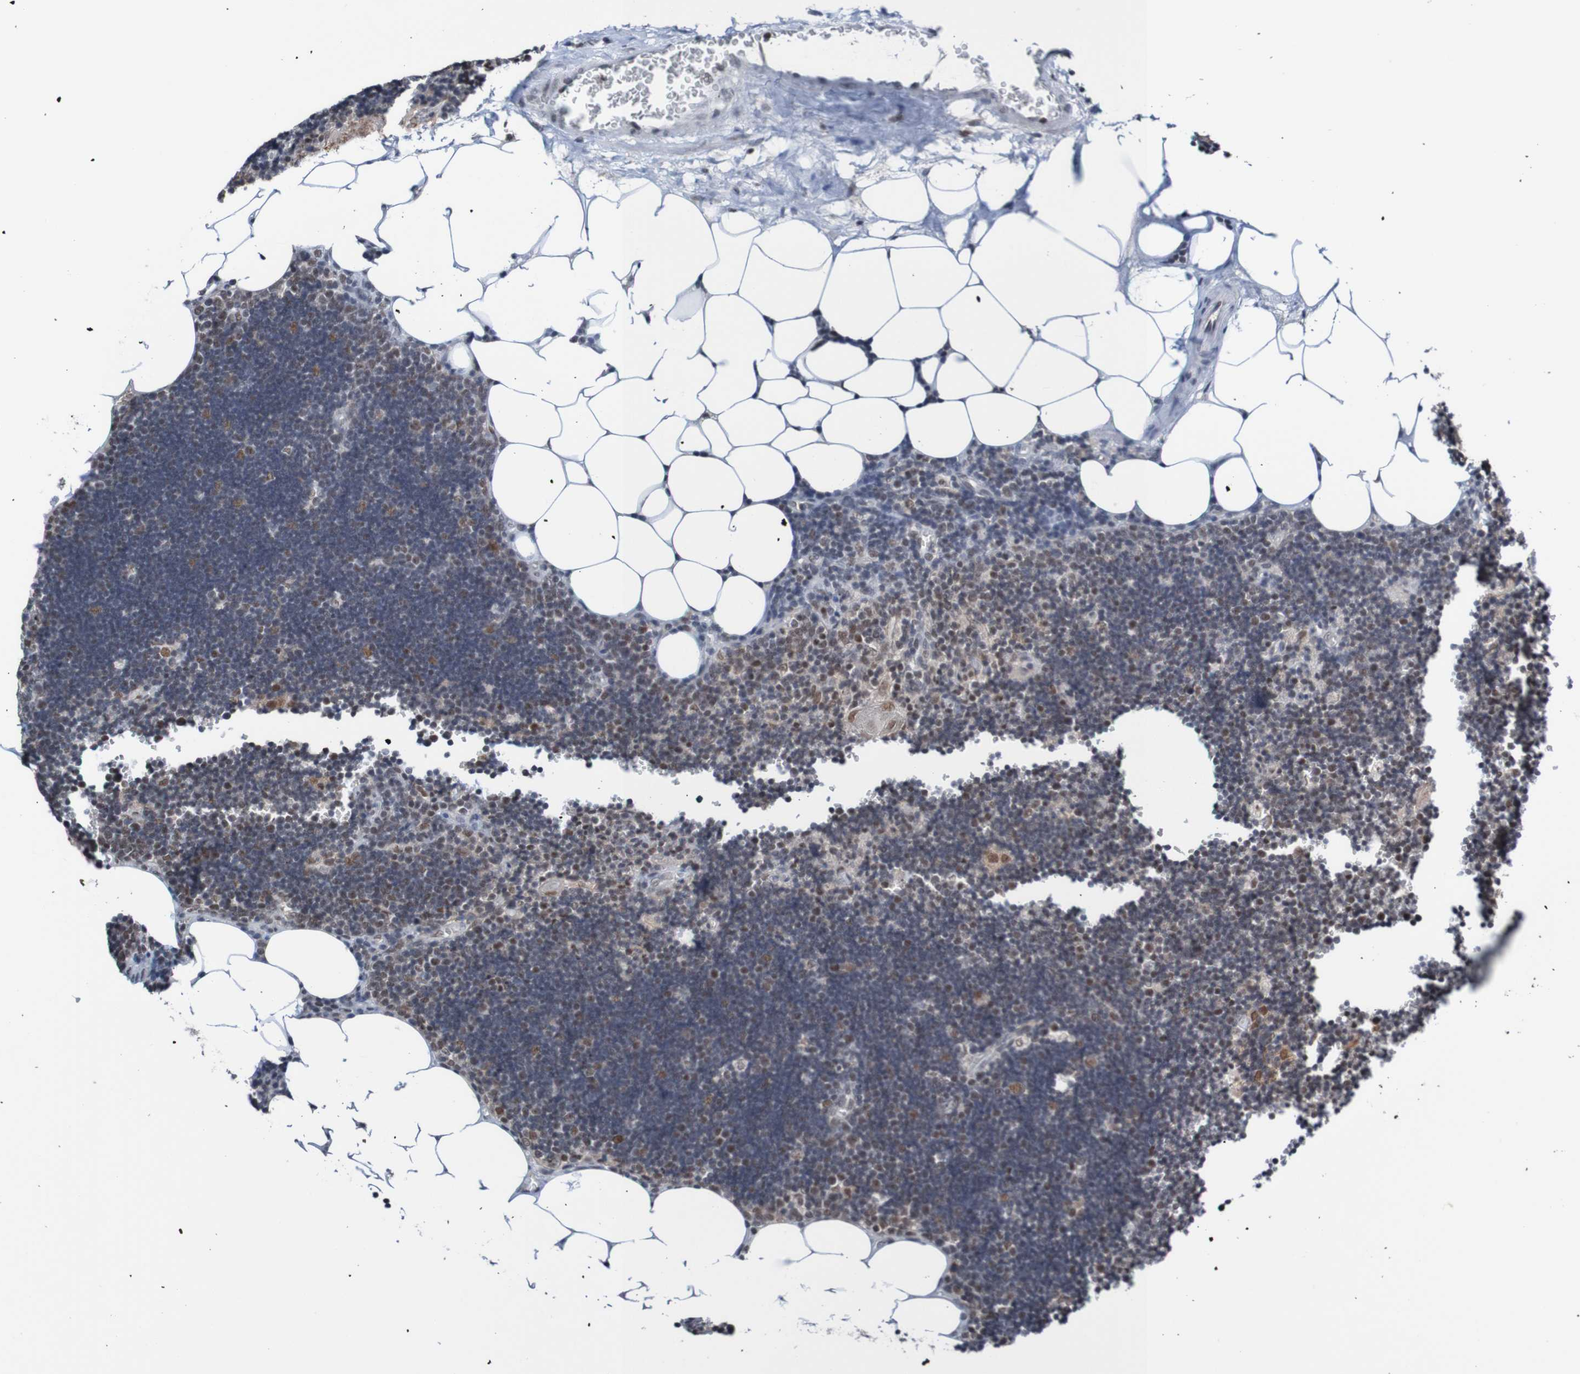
{"staining": {"intensity": "moderate", "quantity": "25%-75%", "location": "nuclear"}, "tissue": "lymph node", "cell_type": "Germinal center cells", "image_type": "normal", "snomed": [{"axis": "morphology", "description": "Normal tissue, NOS"}, {"axis": "topography", "description": "Lymph node"}], "caption": "Immunohistochemistry photomicrograph of normal lymph node: lymph node stained using immunohistochemistry (IHC) demonstrates medium levels of moderate protein expression localized specifically in the nuclear of germinal center cells, appearing as a nuclear brown color.", "gene": "CDC5L", "patient": {"sex": "male", "age": 33}}